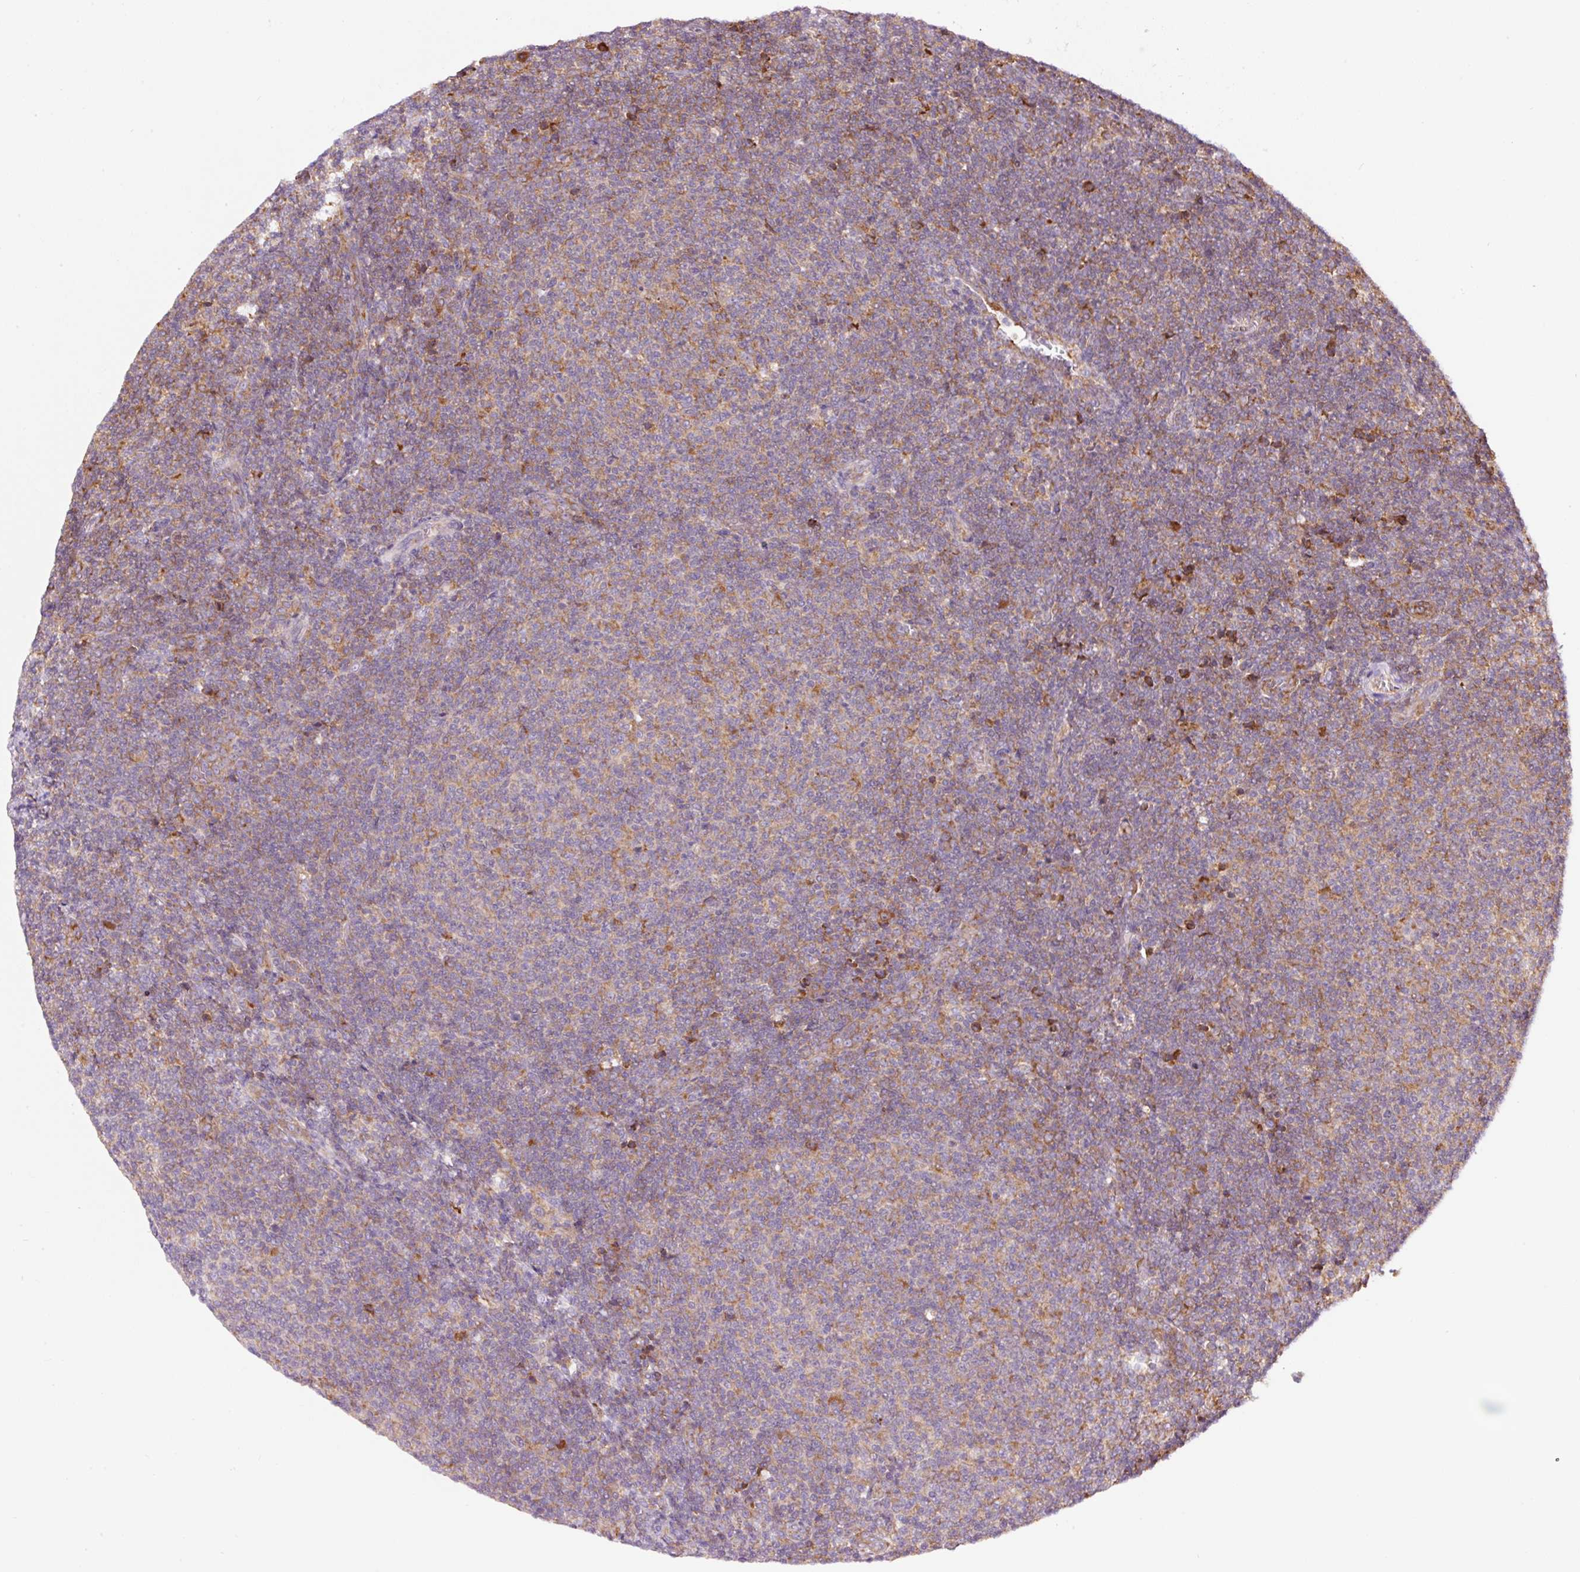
{"staining": {"intensity": "weak", "quantity": "25%-75%", "location": "cytoplasmic/membranous"}, "tissue": "lymphoma", "cell_type": "Tumor cells", "image_type": "cancer", "snomed": [{"axis": "morphology", "description": "Malignant lymphoma, non-Hodgkin's type, Low grade"}, {"axis": "topography", "description": "Lymph node"}], "caption": "About 25%-75% of tumor cells in lymphoma display weak cytoplasmic/membranous protein expression as visualized by brown immunohistochemical staining.", "gene": "RPL41", "patient": {"sex": "male", "age": 66}}